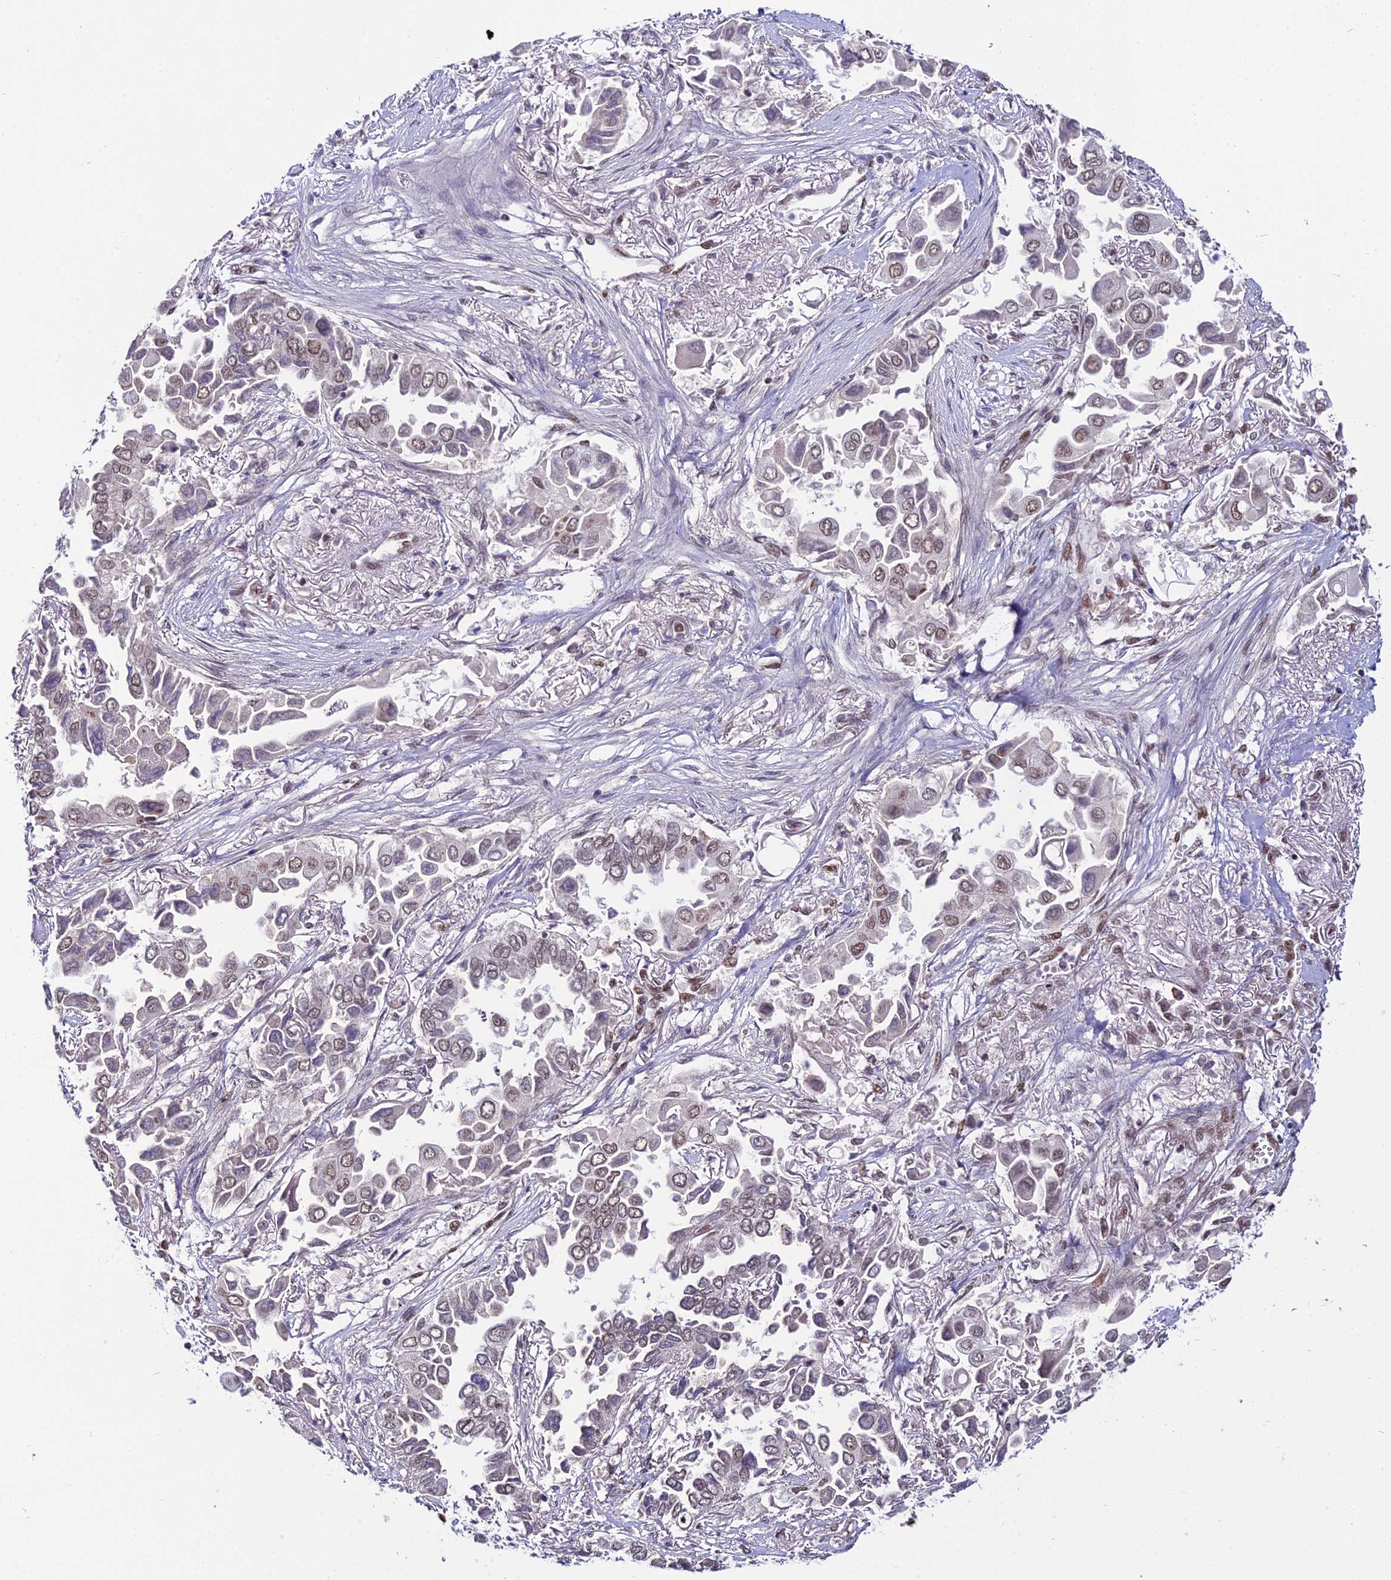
{"staining": {"intensity": "strong", "quantity": "25%-75%", "location": "nuclear"}, "tissue": "lung cancer", "cell_type": "Tumor cells", "image_type": "cancer", "snomed": [{"axis": "morphology", "description": "Adenocarcinoma, NOS"}, {"axis": "topography", "description": "Lung"}], "caption": "Strong nuclear expression is appreciated in approximately 25%-75% of tumor cells in lung cancer. The staining is performed using DAB brown chromogen to label protein expression. The nuclei are counter-stained blue using hematoxylin.", "gene": "RBM12", "patient": {"sex": "female", "age": 76}}